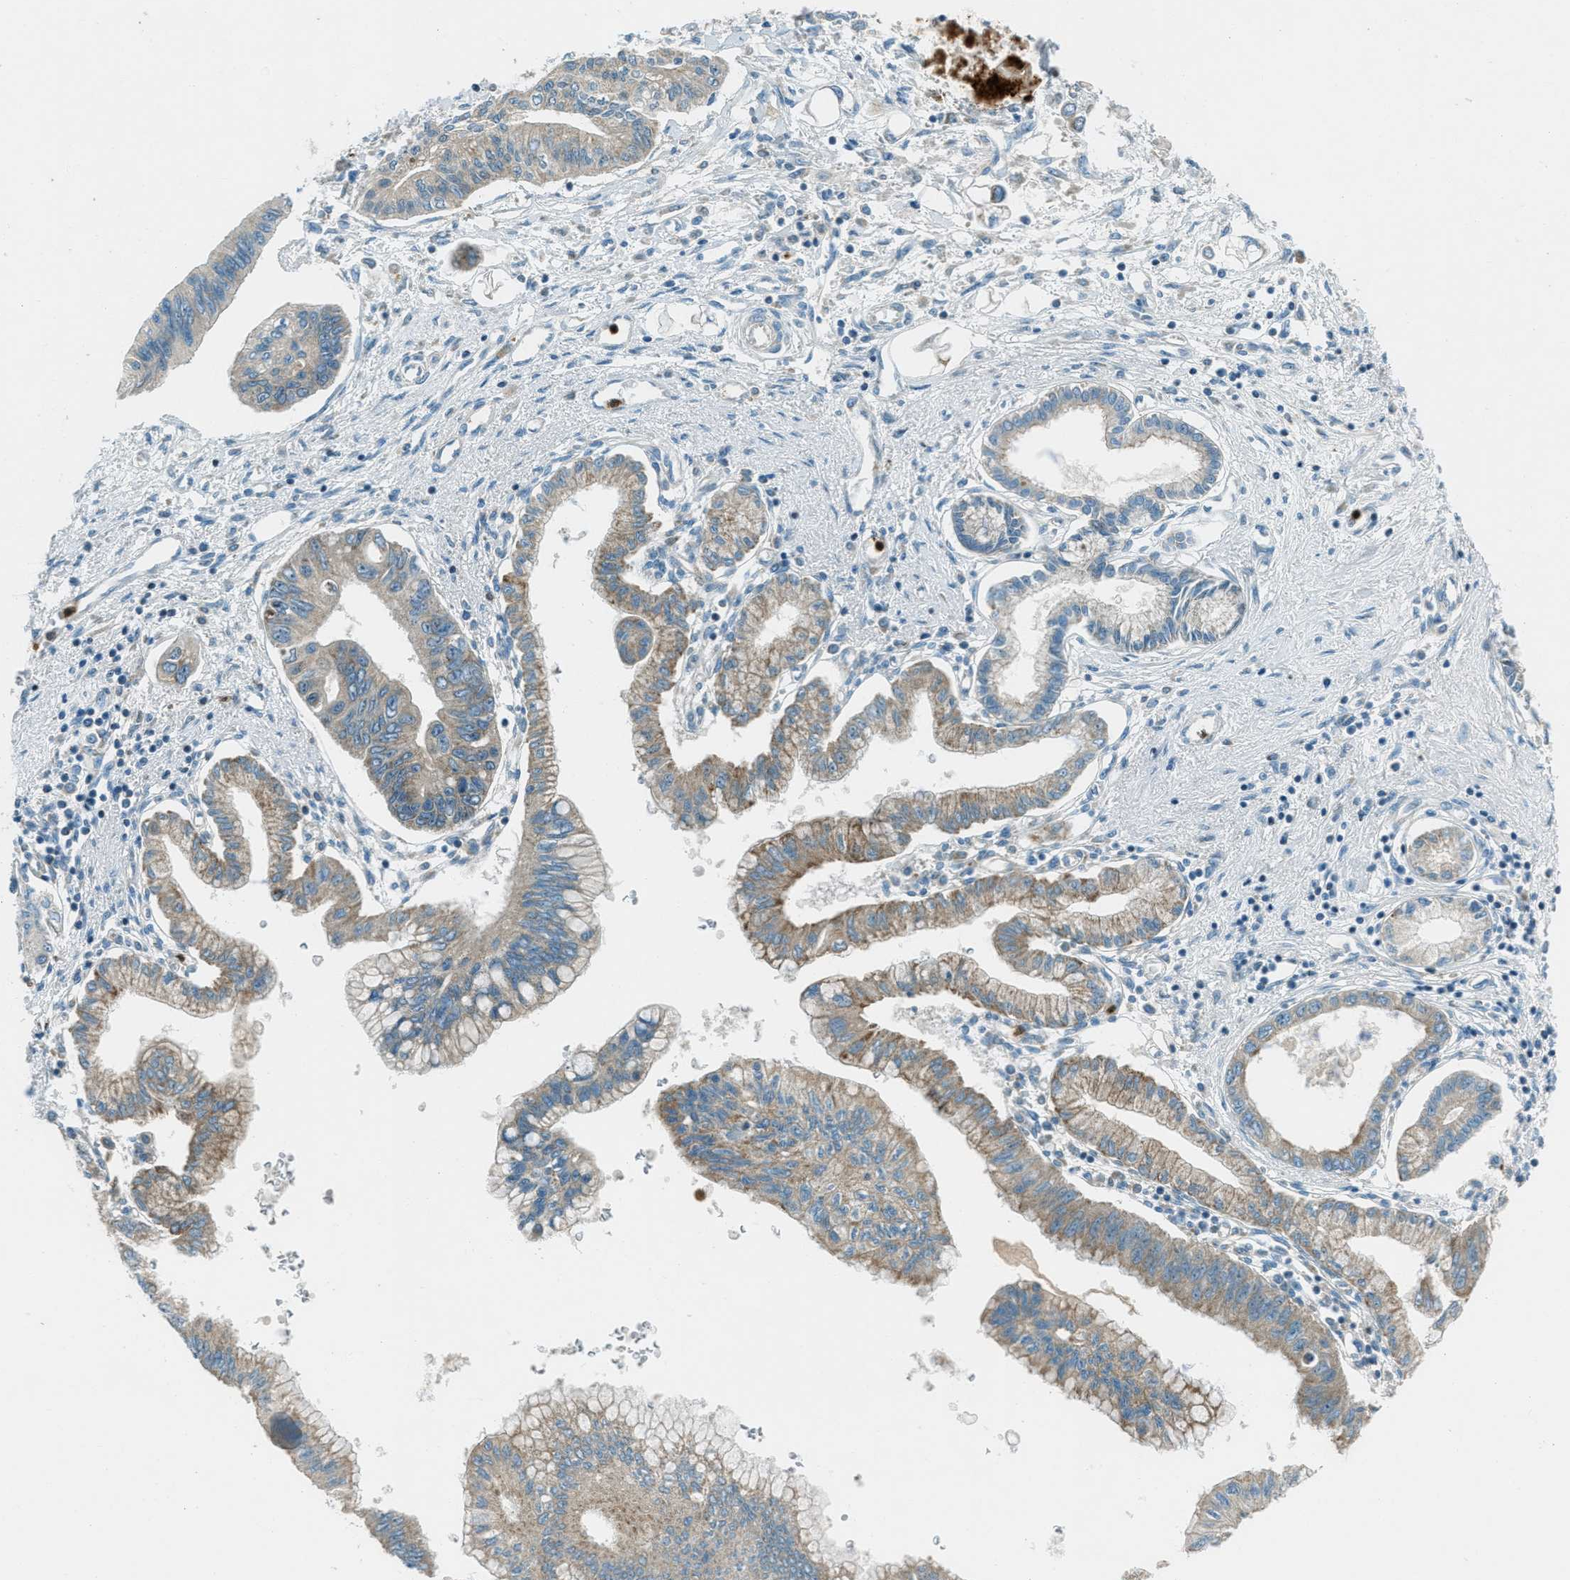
{"staining": {"intensity": "moderate", "quantity": "25%-75%", "location": "cytoplasmic/membranous"}, "tissue": "pancreatic cancer", "cell_type": "Tumor cells", "image_type": "cancer", "snomed": [{"axis": "morphology", "description": "Adenocarcinoma, NOS"}, {"axis": "topography", "description": "Pancreas"}], "caption": "DAB (3,3'-diaminobenzidine) immunohistochemical staining of pancreatic cancer exhibits moderate cytoplasmic/membranous protein positivity in approximately 25%-75% of tumor cells.", "gene": "FAR1", "patient": {"sex": "female", "age": 77}}